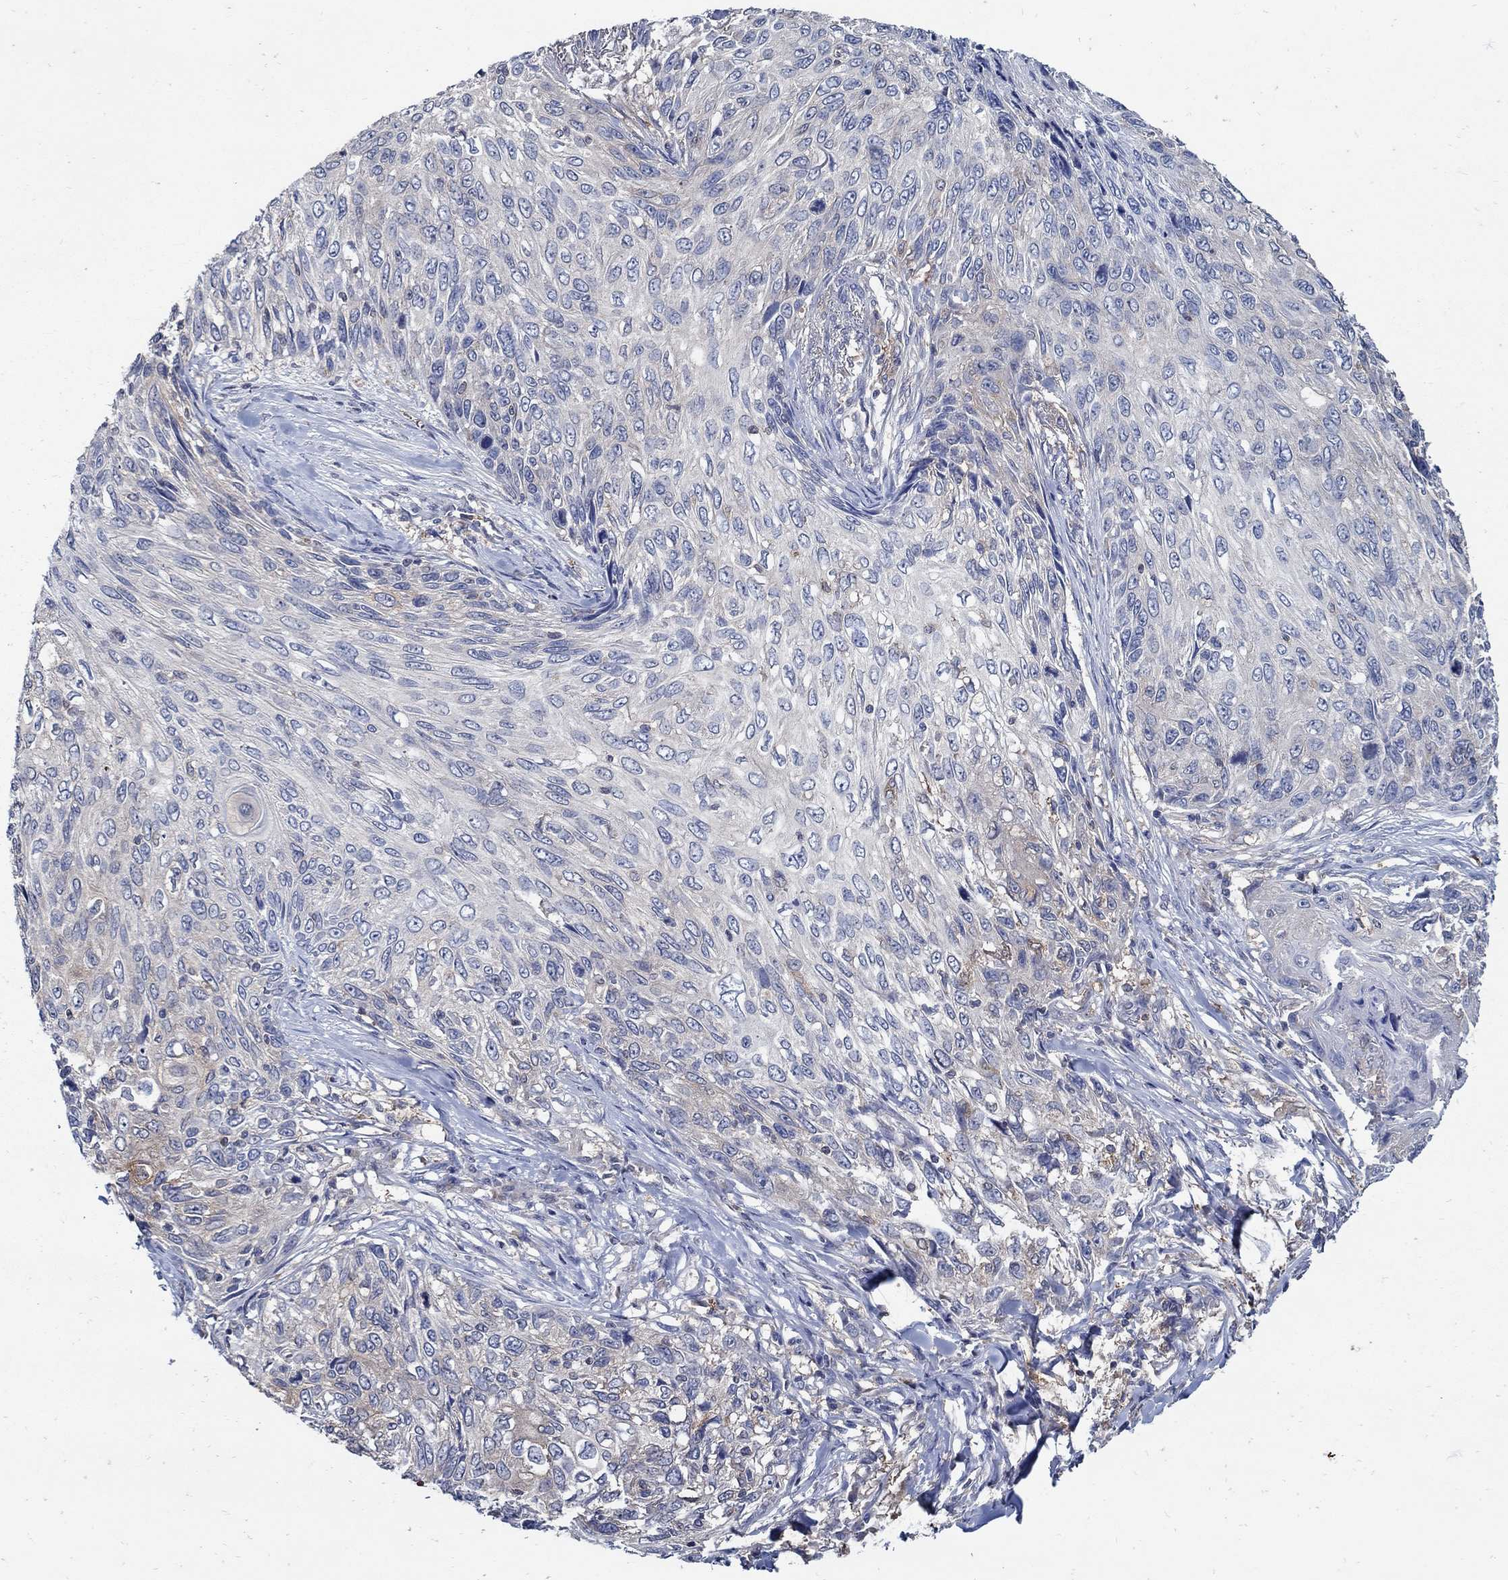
{"staining": {"intensity": "negative", "quantity": "none", "location": "none"}, "tissue": "skin cancer", "cell_type": "Tumor cells", "image_type": "cancer", "snomed": [{"axis": "morphology", "description": "Squamous cell carcinoma, NOS"}, {"axis": "topography", "description": "Skin"}], "caption": "Human skin cancer (squamous cell carcinoma) stained for a protein using IHC displays no expression in tumor cells.", "gene": "MTHFR", "patient": {"sex": "male", "age": 92}}